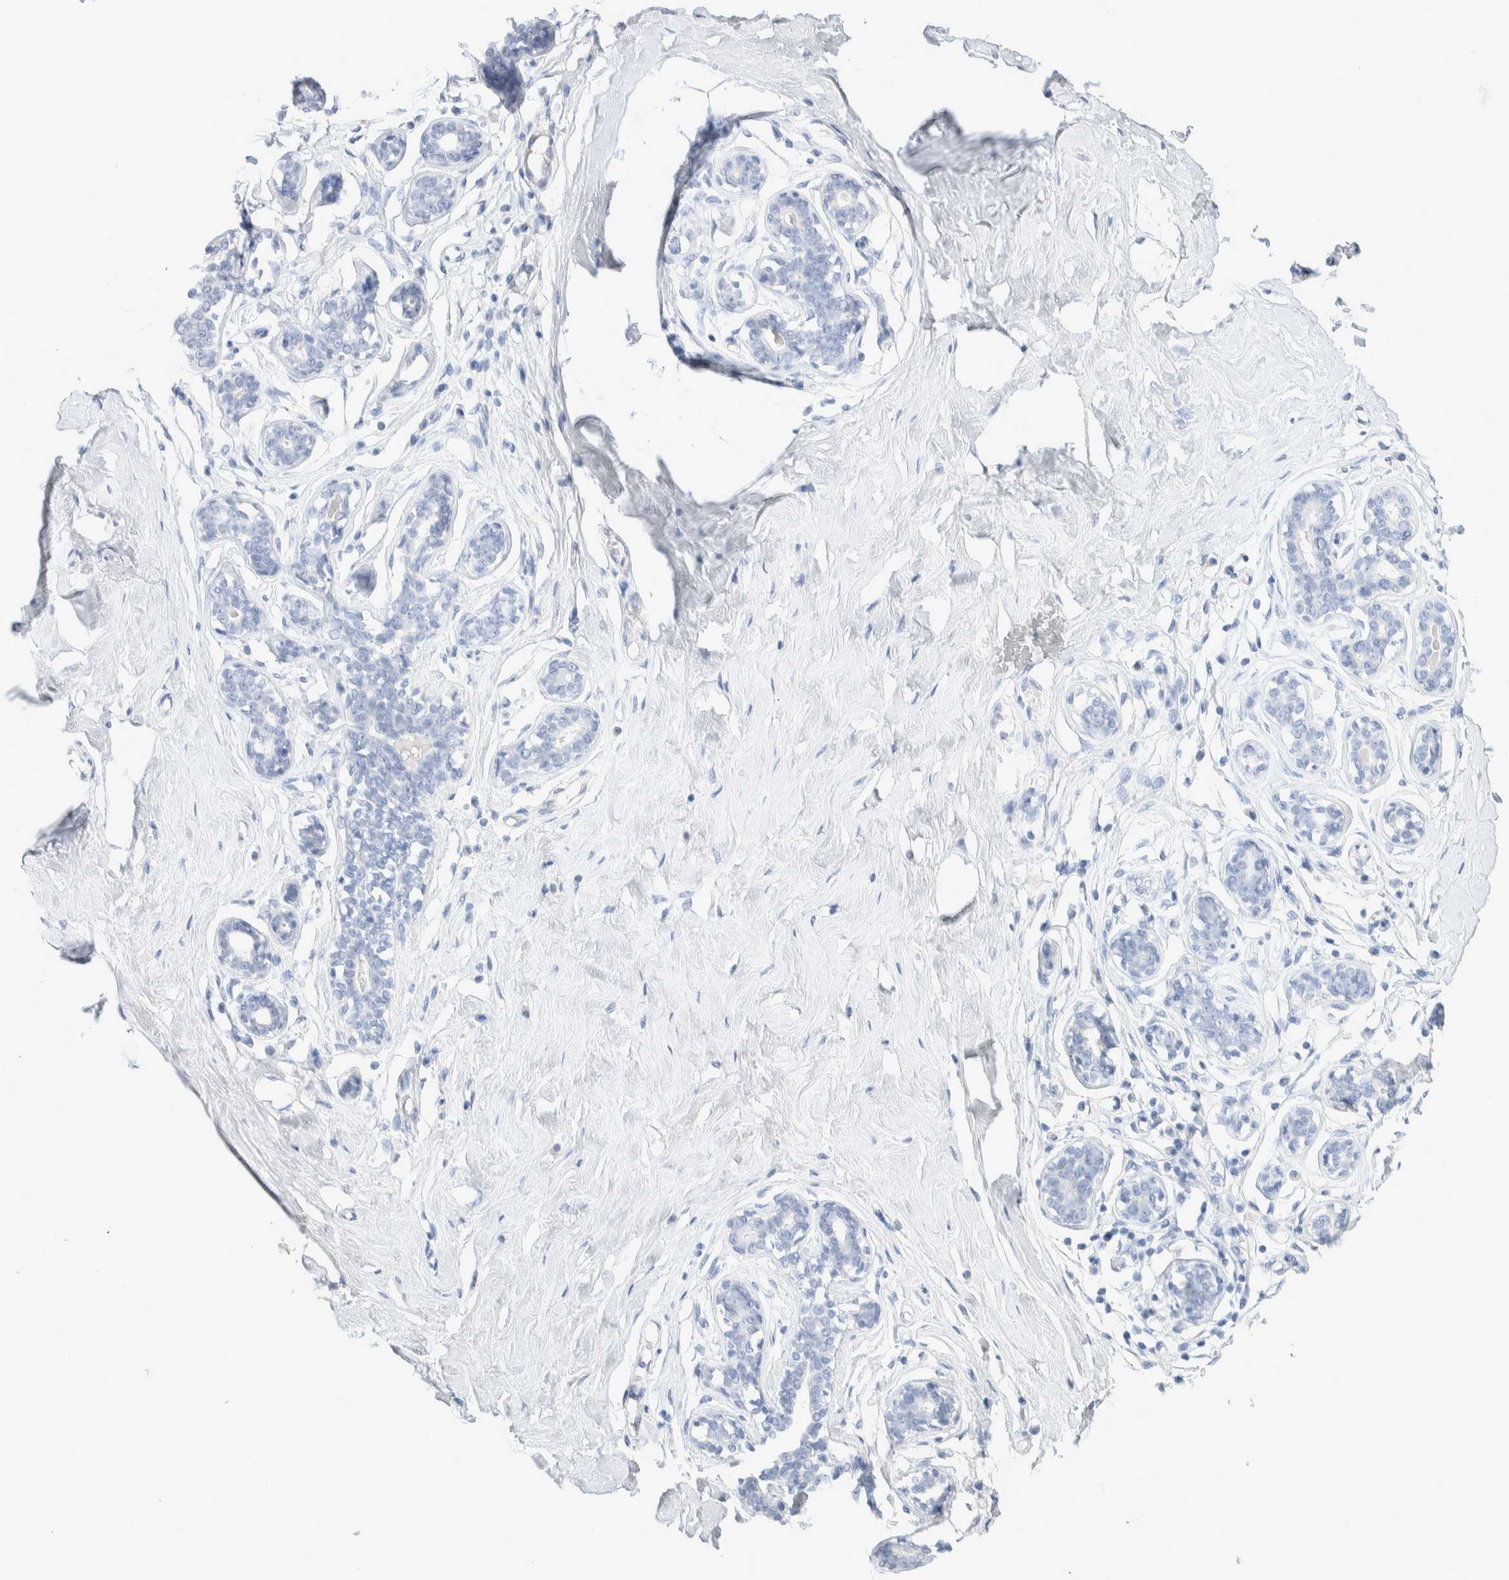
{"staining": {"intensity": "negative", "quantity": "none", "location": "none"}, "tissue": "breast", "cell_type": "Adipocytes", "image_type": "normal", "snomed": [{"axis": "morphology", "description": "Normal tissue, NOS"}, {"axis": "topography", "description": "Breast"}], "caption": "An IHC histopathology image of unremarkable breast is shown. There is no staining in adipocytes of breast. (DAB immunohistochemistry (IHC) visualized using brightfield microscopy, high magnification).", "gene": "GDA", "patient": {"sex": "female", "age": 23}}